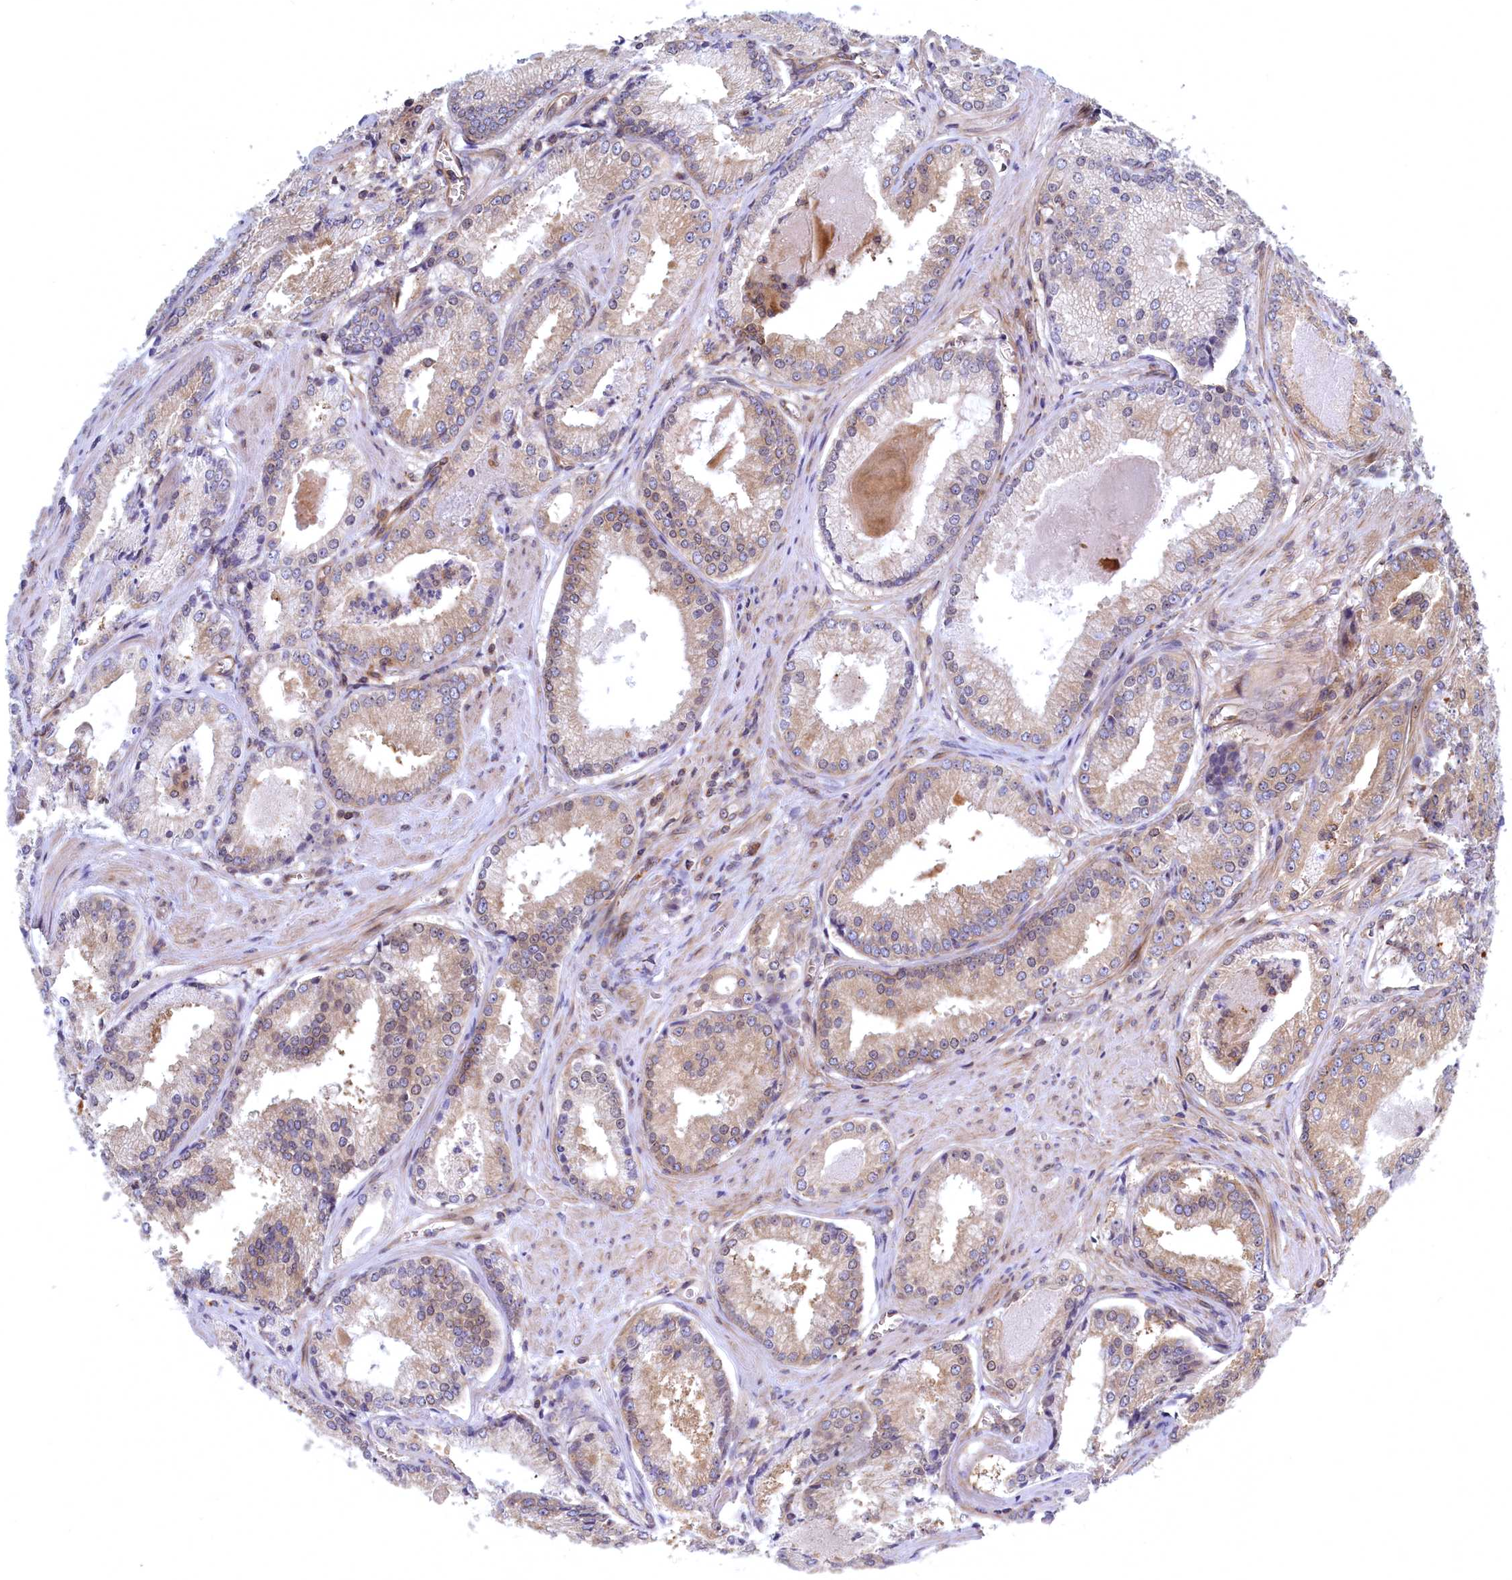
{"staining": {"intensity": "weak", "quantity": "25%-75%", "location": "cytoplasmic/membranous"}, "tissue": "prostate cancer", "cell_type": "Tumor cells", "image_type": "cancer", "snomed": [{"axis": "morphology", "description": "Adenocarcinoma, Low grade"}, {"axis": "topography", "description": "Prostate"}], "caption": "Immunohistochemistry (DAB (3,3'-diaminobenzidine)) staining of prostate cancer (adenocarcinoma (low-grade)) shows weak cytoplasmic/membranous protein staining in approximately 25%-75% of tumor cells.", "gene": "NAA10", "patient": {"sex": "male", "age": 54}}